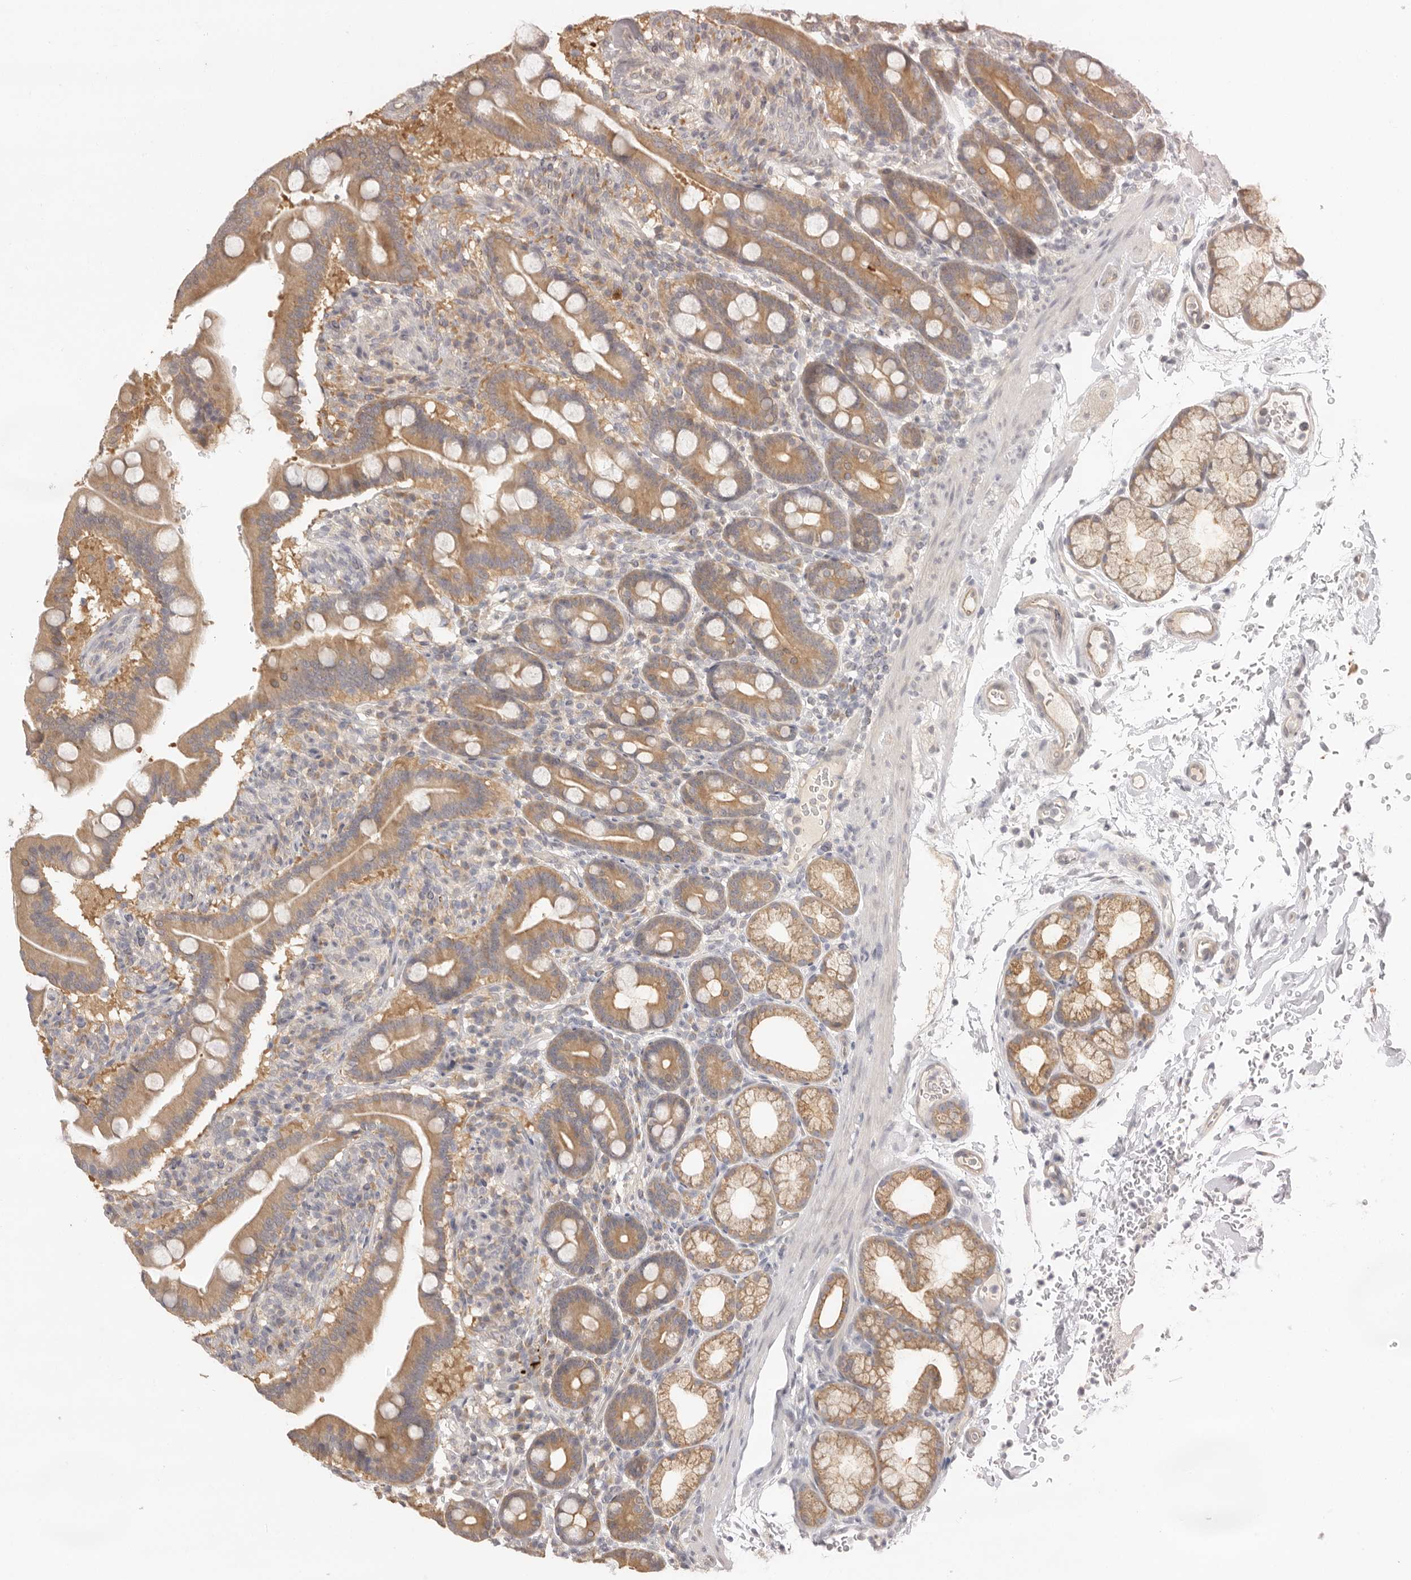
{"staining": {"intensity": "moderate", "quantity": ">75%", "location": "cytoplasmic/membranous"}, "tissue": "duodenum", "cell_type": "Glandular cells", "image_type": "normal", "snomed": [{"axis": "morphology", "description": "Normal tissue, NOS"}, {"axis": "topography", "description": "Duodenum"}], "caption": "Immunohistochemistry (IHC) staining of unremarkable duodenum, which displays medium levels of moderate cytoplasmic/membranous expression in about >75% of glandular cells indicating moderate cytoplasmic/membranous protein expression. The staining was performed using DAB (brown) for protein detection and nuclei were counterstained in hematoxylin (blue).", "gene": "AHDC1", "patient": {"sex": "male", "age": 54}}